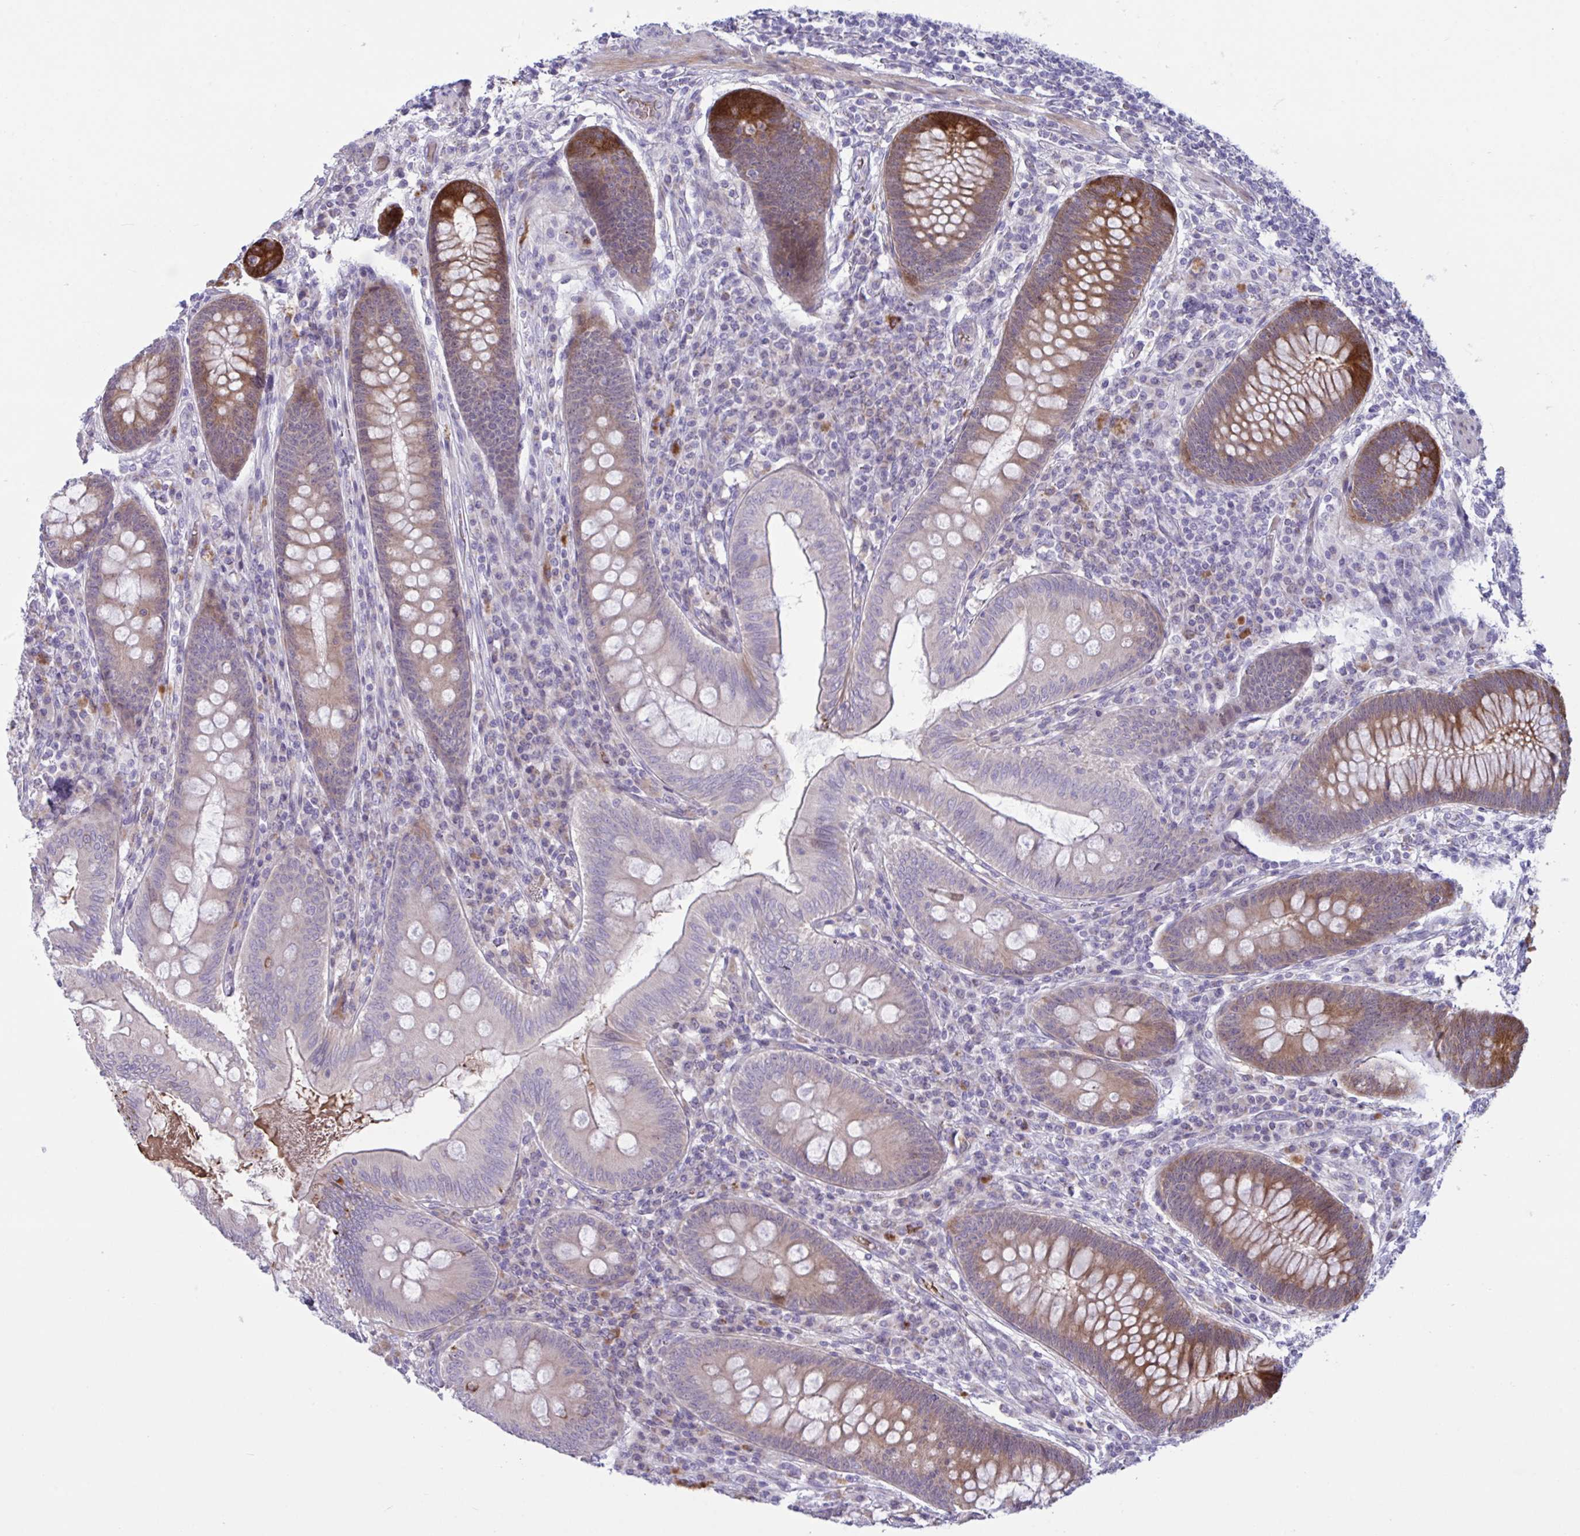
{"staining": {"intensity": "moderate", "quantity": "25%-75%", "location": "cytoplasmic/membranous"}, "tissue": "appendix", "cell_type": "Glandular cells", "image_type": "normal", "snomed": [{"axis": "morphology", "description": "Normal tissue, NOS"}, {"axis": "topography", "description": "Appendix"}], "caption": "Glandular cells demonstrate medium levels of moderate cytoplasmic/membranous positivity in about 25%-75% of cells in normal human appendix.", "gene": "VWC2", "patient": {"sex": "male", "age": 71}}